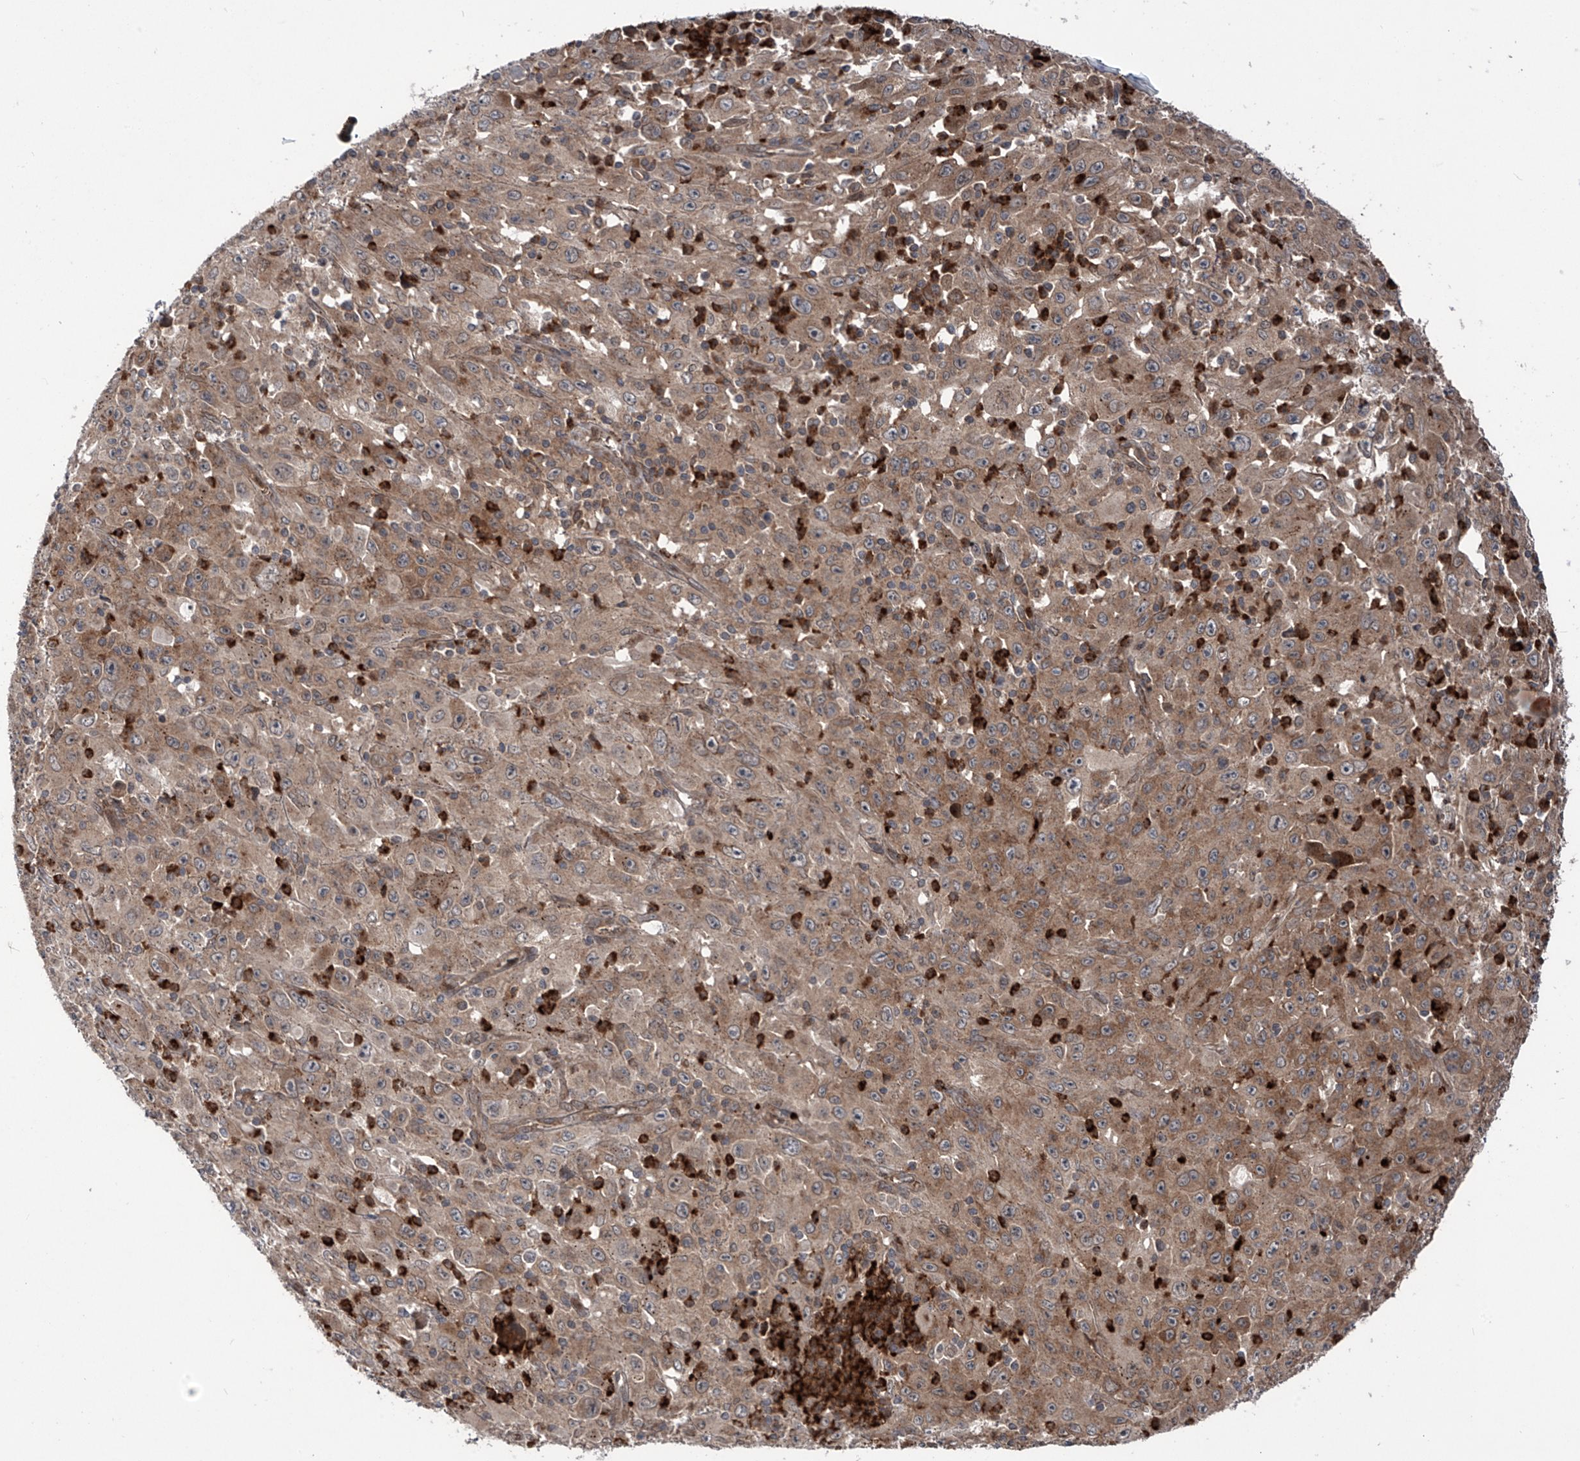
{"staining": {"intensity": "moderate", "quantity": ">75%", "location": "cytoplasmic/membranous"}, "tissue": "melanoma", "cell_type": "Tumor cells", "image_type": "cancer", "snomed": [{"axis": "morphology", "description": "Malignant melanoma, Metastatic site"}, {"axis": "topography", "description": "Skin"}], "caption": "IHC of malignant melanoma (metastatic site) demonstrates medium levels of moderate cytoplasmic/membranous expression in about >75% of tumor cells. The protein of interest is stained brown, and the nuclei are stained in blue (DAB (3,3'-diaminobenzidine) IHC with brightfield microscopy, high magnification).", "gene": "ZDHHC9", "patient": {"sex": "female", "age": 56}}